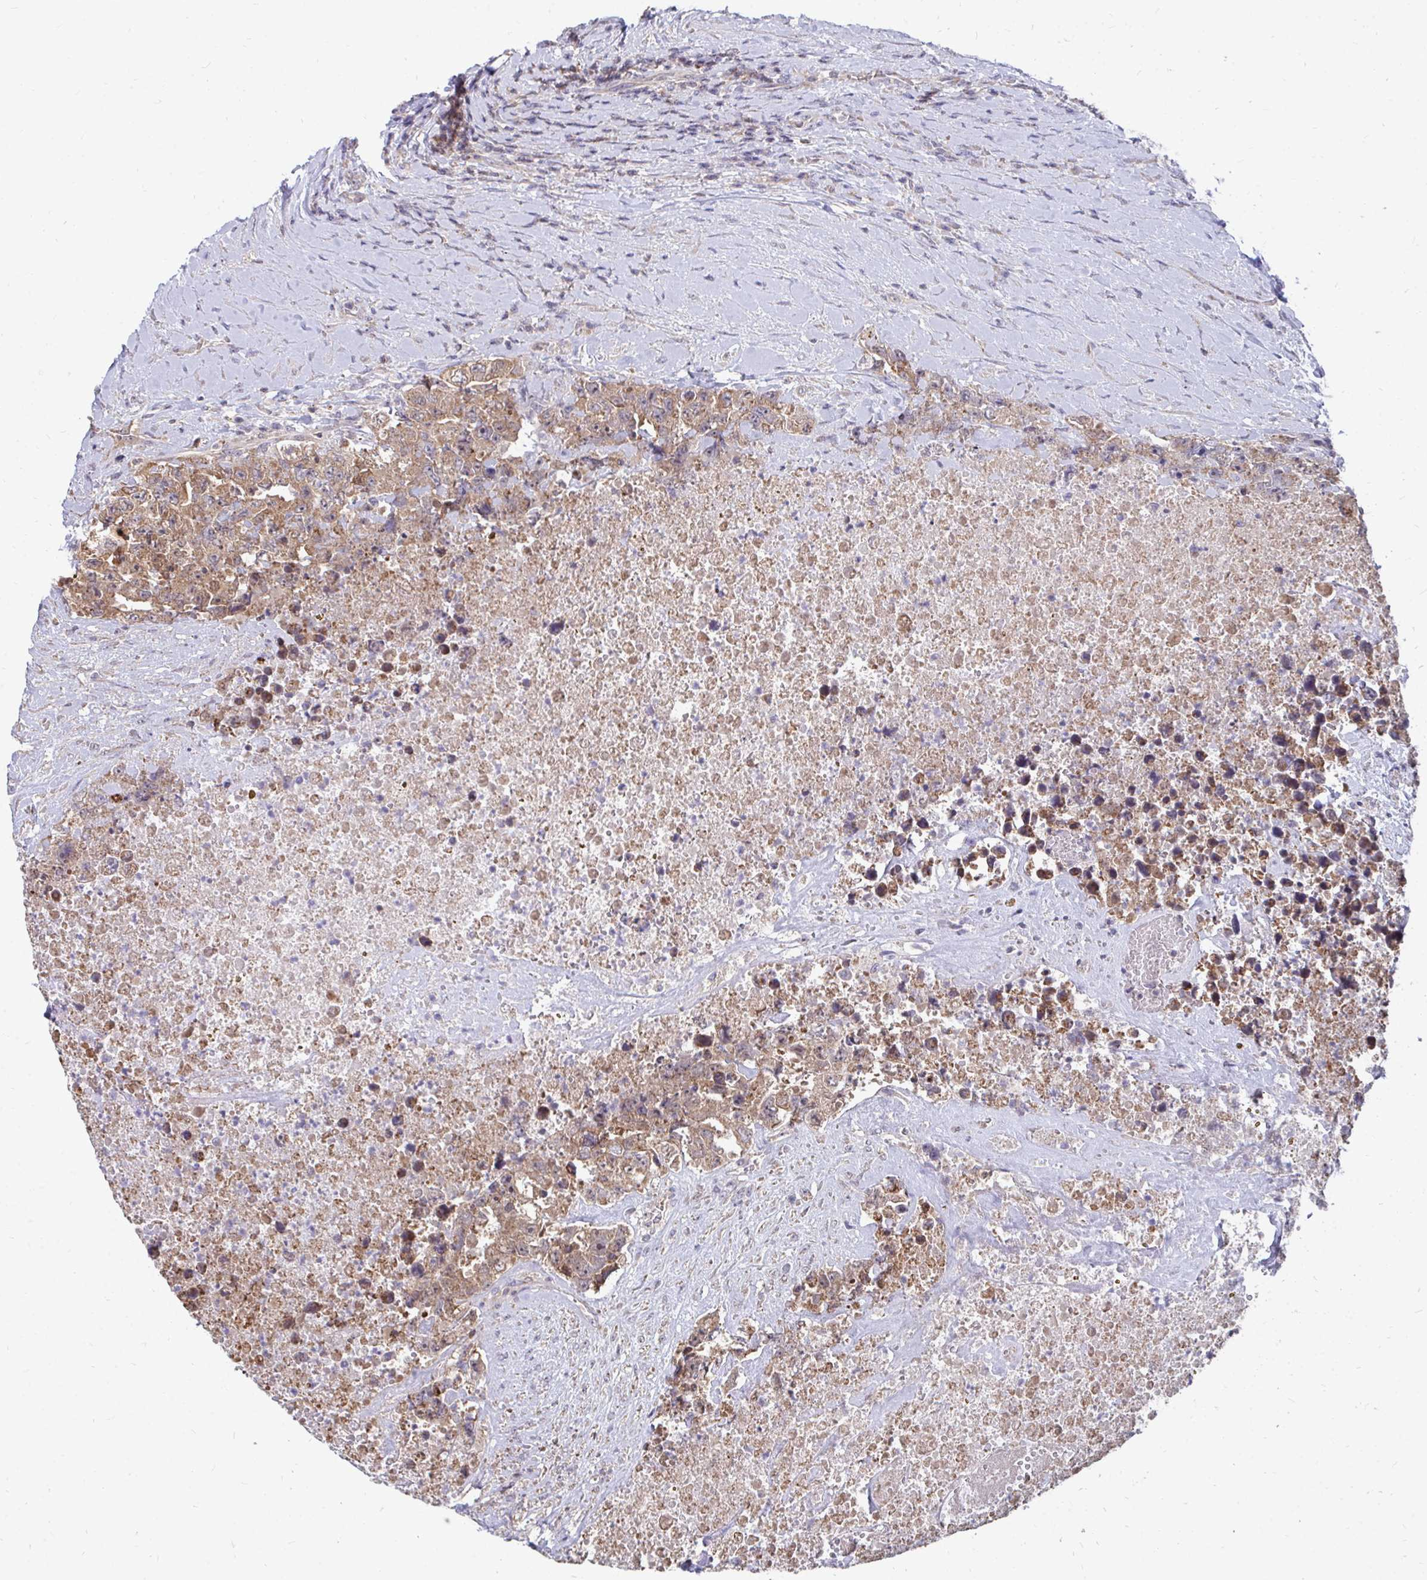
{"staining": {"intensity": "weak", "quantity": ">75%", "location": "cytoplasmic/membranous"}, "tissue": "testis cancer", "cell_type": "Tumor cells", "image_type": "cancer", "snomed": [{"axis": "morphology", "description": "Carcinoma, Embryonal, NOS"}, {"axis": "topography", "description": "Testis"}], "caption": "Immunohistochemistry (DAB) staining of human testis cancer displays weak cytoplasmic/membranous protein expression in about >75% of tumor cells. (DAB (3,3'-diaminobenzidine) IHC with brightfield microscopy, high magnification).", "gene": "DNAJA2", "patient": {"sex": "male", "age": 24}}